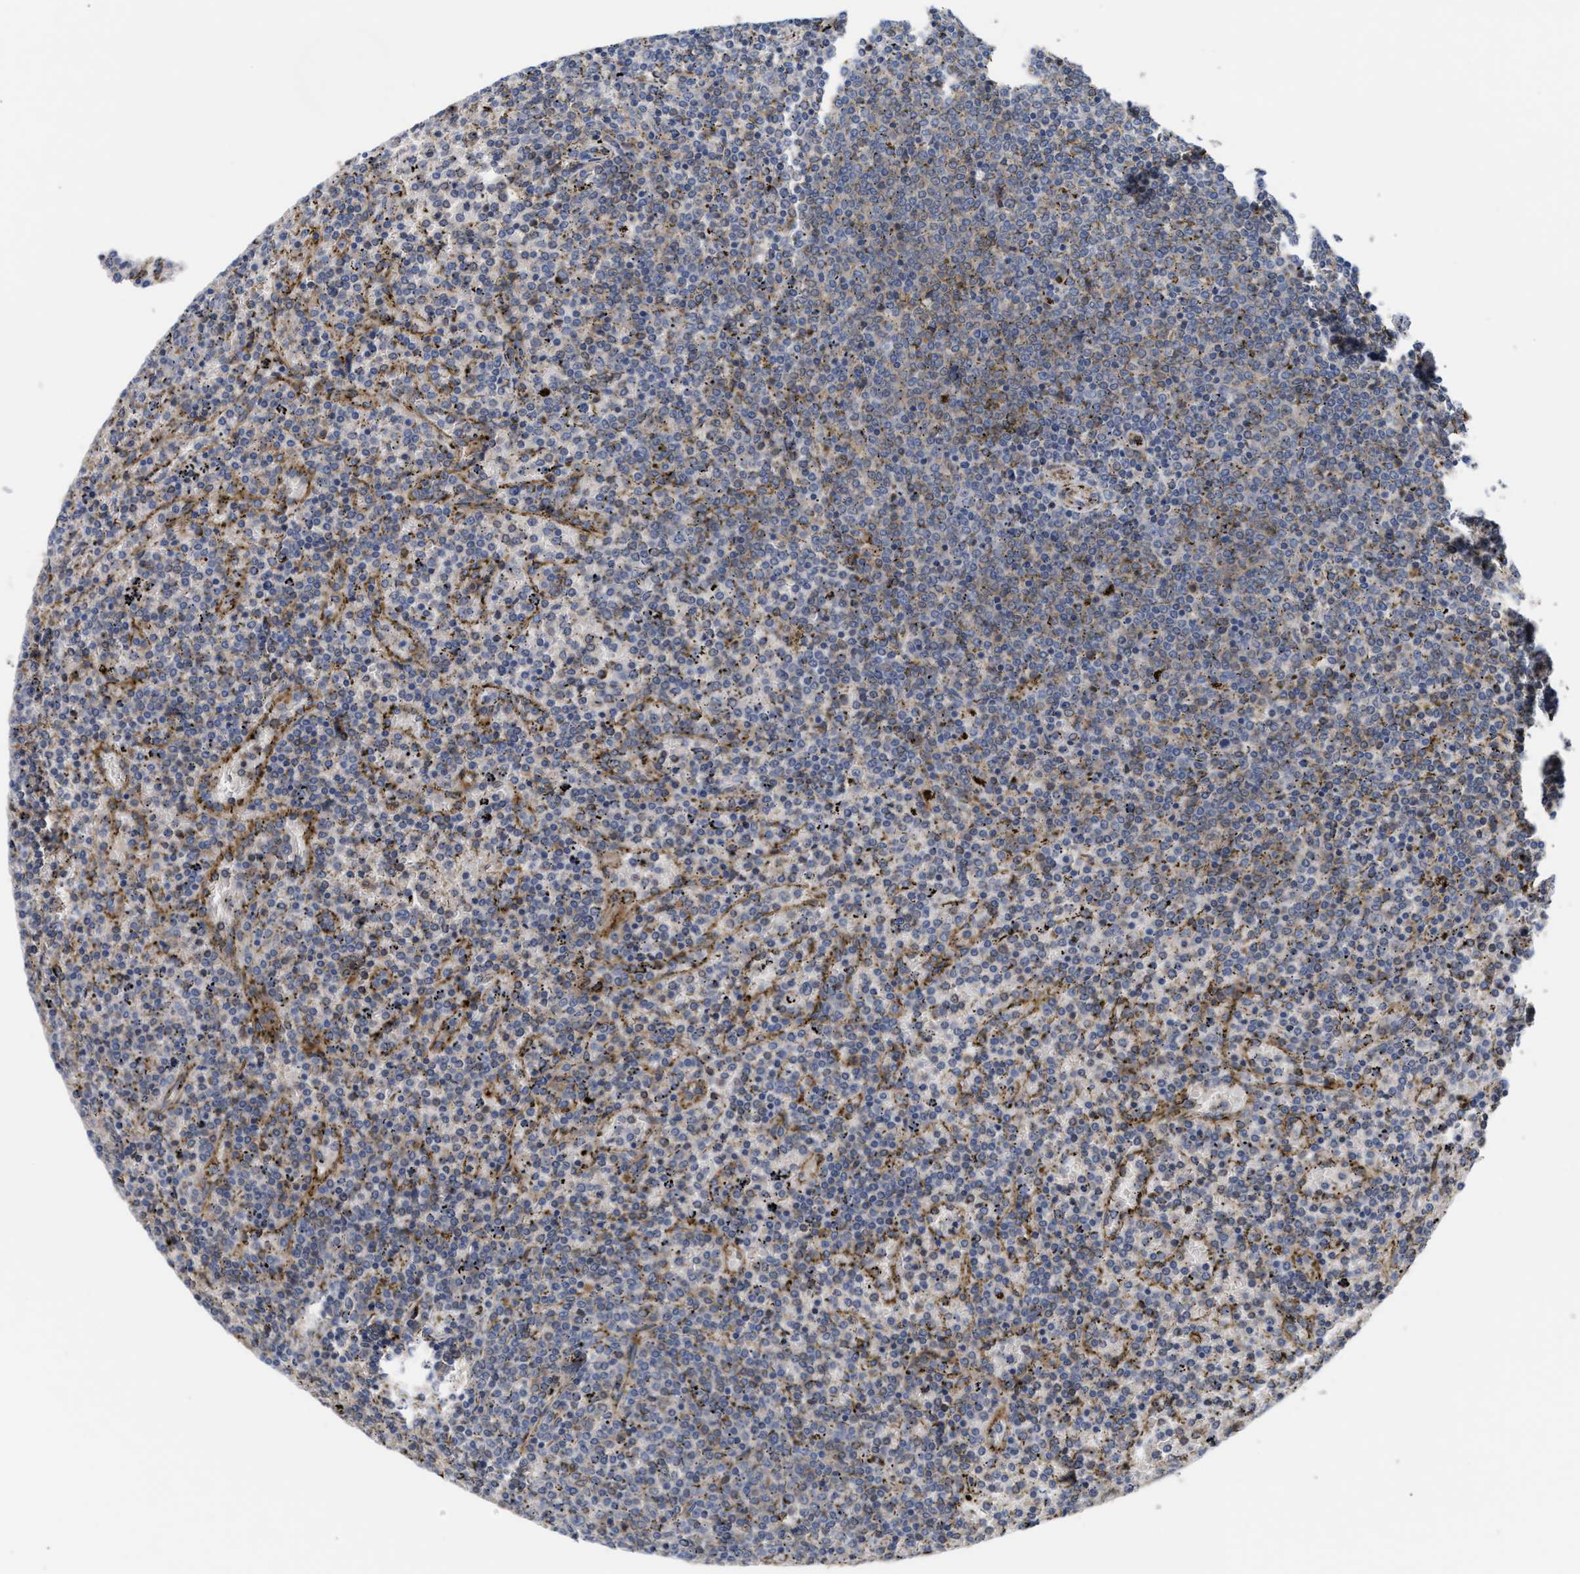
{"staining": {"intensity": "weak", "quantity": "<25%", "location": "cytoplasmic/membranous"}, "tissue": "lymphoma", "cell_type": "Tumor cells", "image_type": "cancer", "snomed": [{"axis": "morphology", "description": "Malignant lymphoma, non-Hodgkin's type, Low grade"}, {"axis": "topography", "description": "Spleen"}], "caption": "Photomicrograph shows no significant protein positivity in tumor cells of low-grade malignant lymphoma, non-Hodgkin's type.", "gene": "LAPTM4B", "patient": {"sex": "female", "age": 77}}